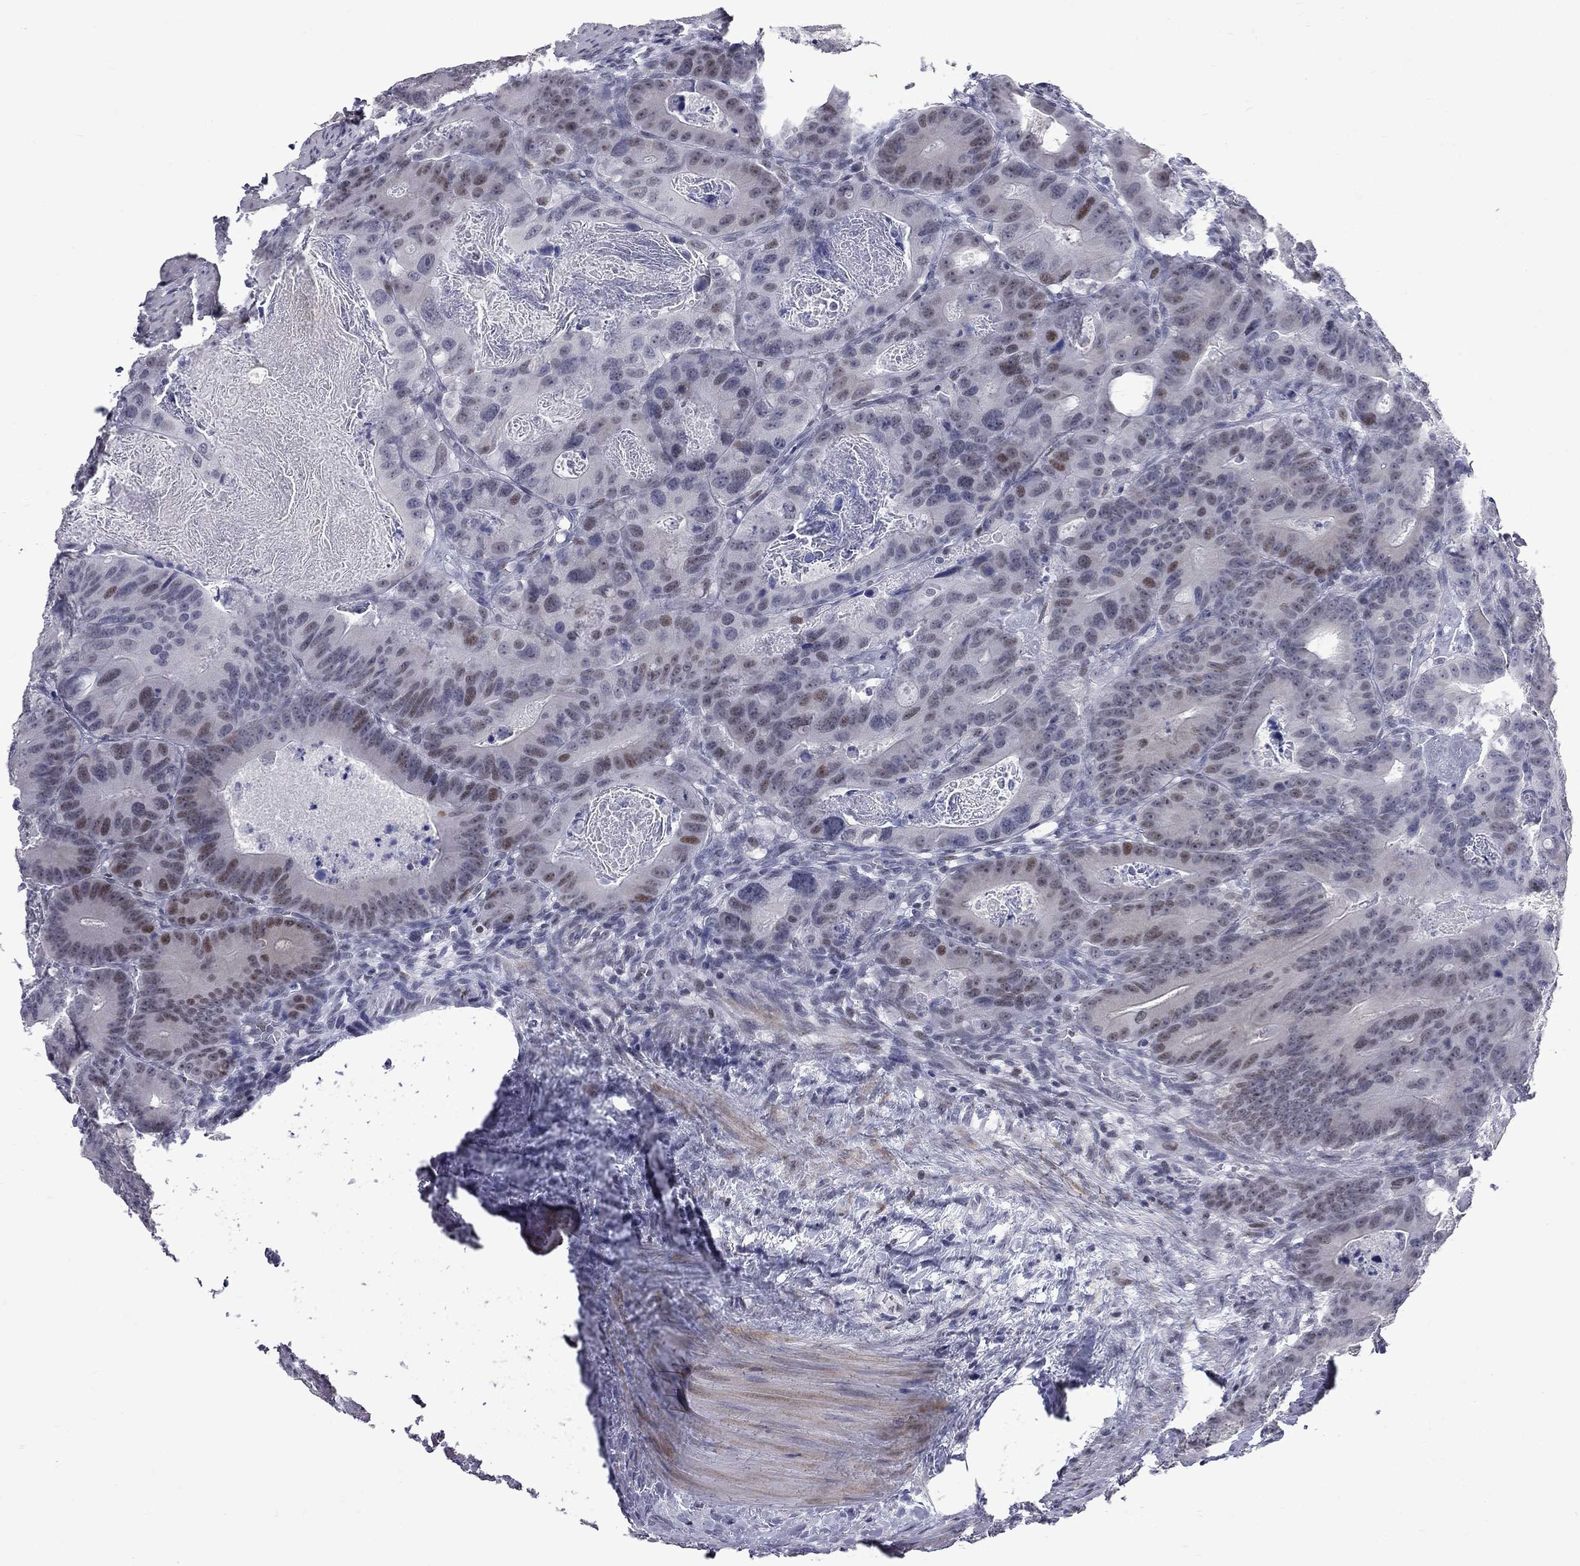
{"staining": {"intensity": "moderate", "quantity": "<25%", "location": "nuclear"}, "tissue": "colorectal cancer", "cell_type": "Tumor cells", "image_type": "cancer", "snomed": [{"axis": "morphology", "description": "Adenocarcinoma, NOS"}, {"axis": "topography", "description": "Rectum"}], "caption": "Human colorectal cancer stained for a protein (brown) demonstrates moderate nuclear positive positivity in about <25% of tumor cells.", "gene": "ZNF154", "patient": {"sex": "male", "age": 64}}